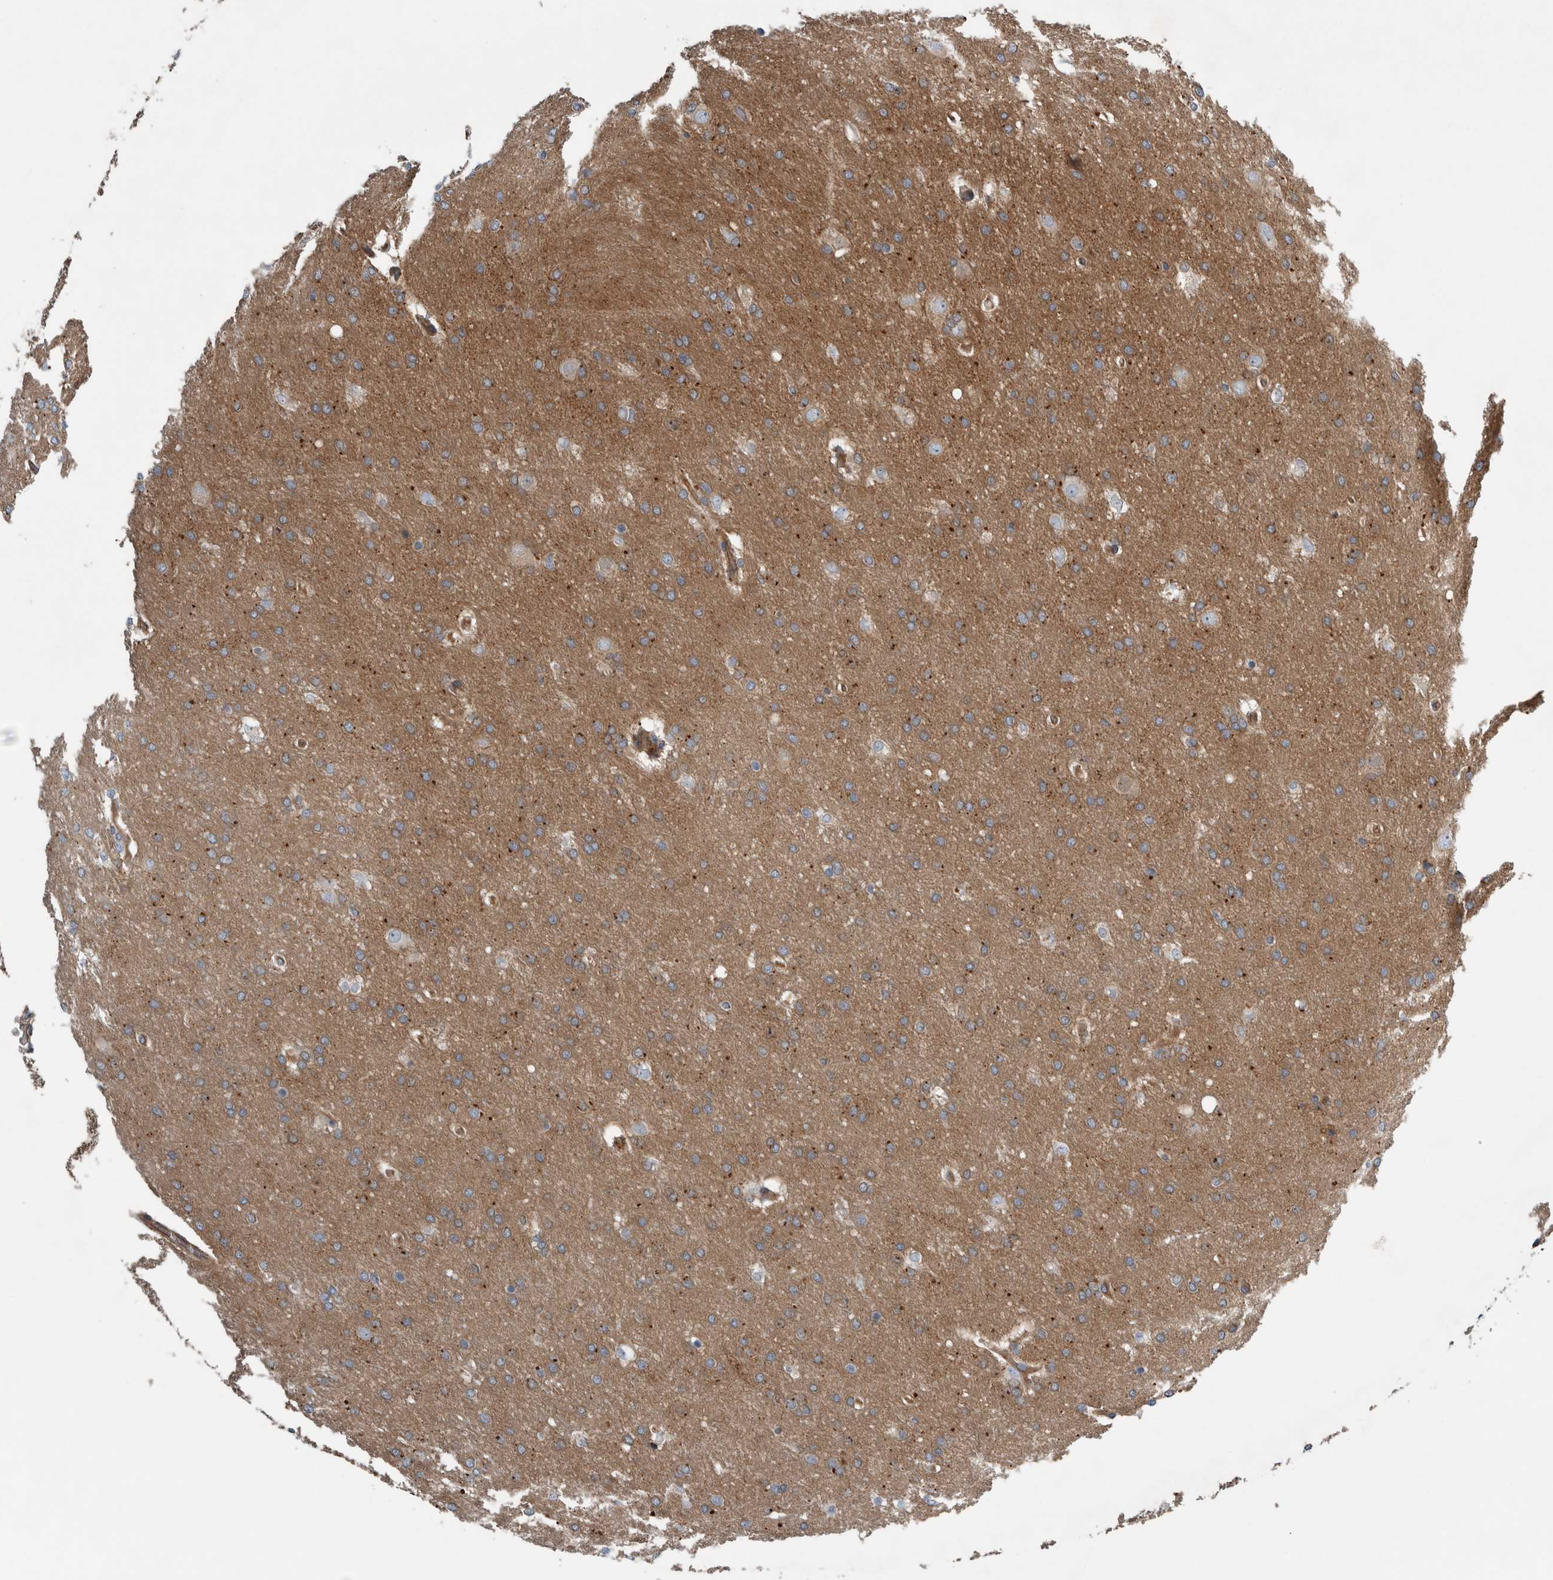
{"staining": {"intensity": "strong", "quantity": "25%-75%", "location": "cytoplasmic/membranous"}, "tissue": "glioma", "cell_type": "Tumor cells", "image_type": "cancer", "snomed": [{"axis": "morphology", "description": "Glioma, malignant, Low grade"}, {"axis": "topography", "description": "Brain"}], "caption": "A high amount of strong cytoplasmic/membranous staining is appreciated in about 25%-75% of tumor cells in malignant low-grade glioma tissue.", "gene": "GLT8D2", "patient": {"sex": "female", "age": 37}}